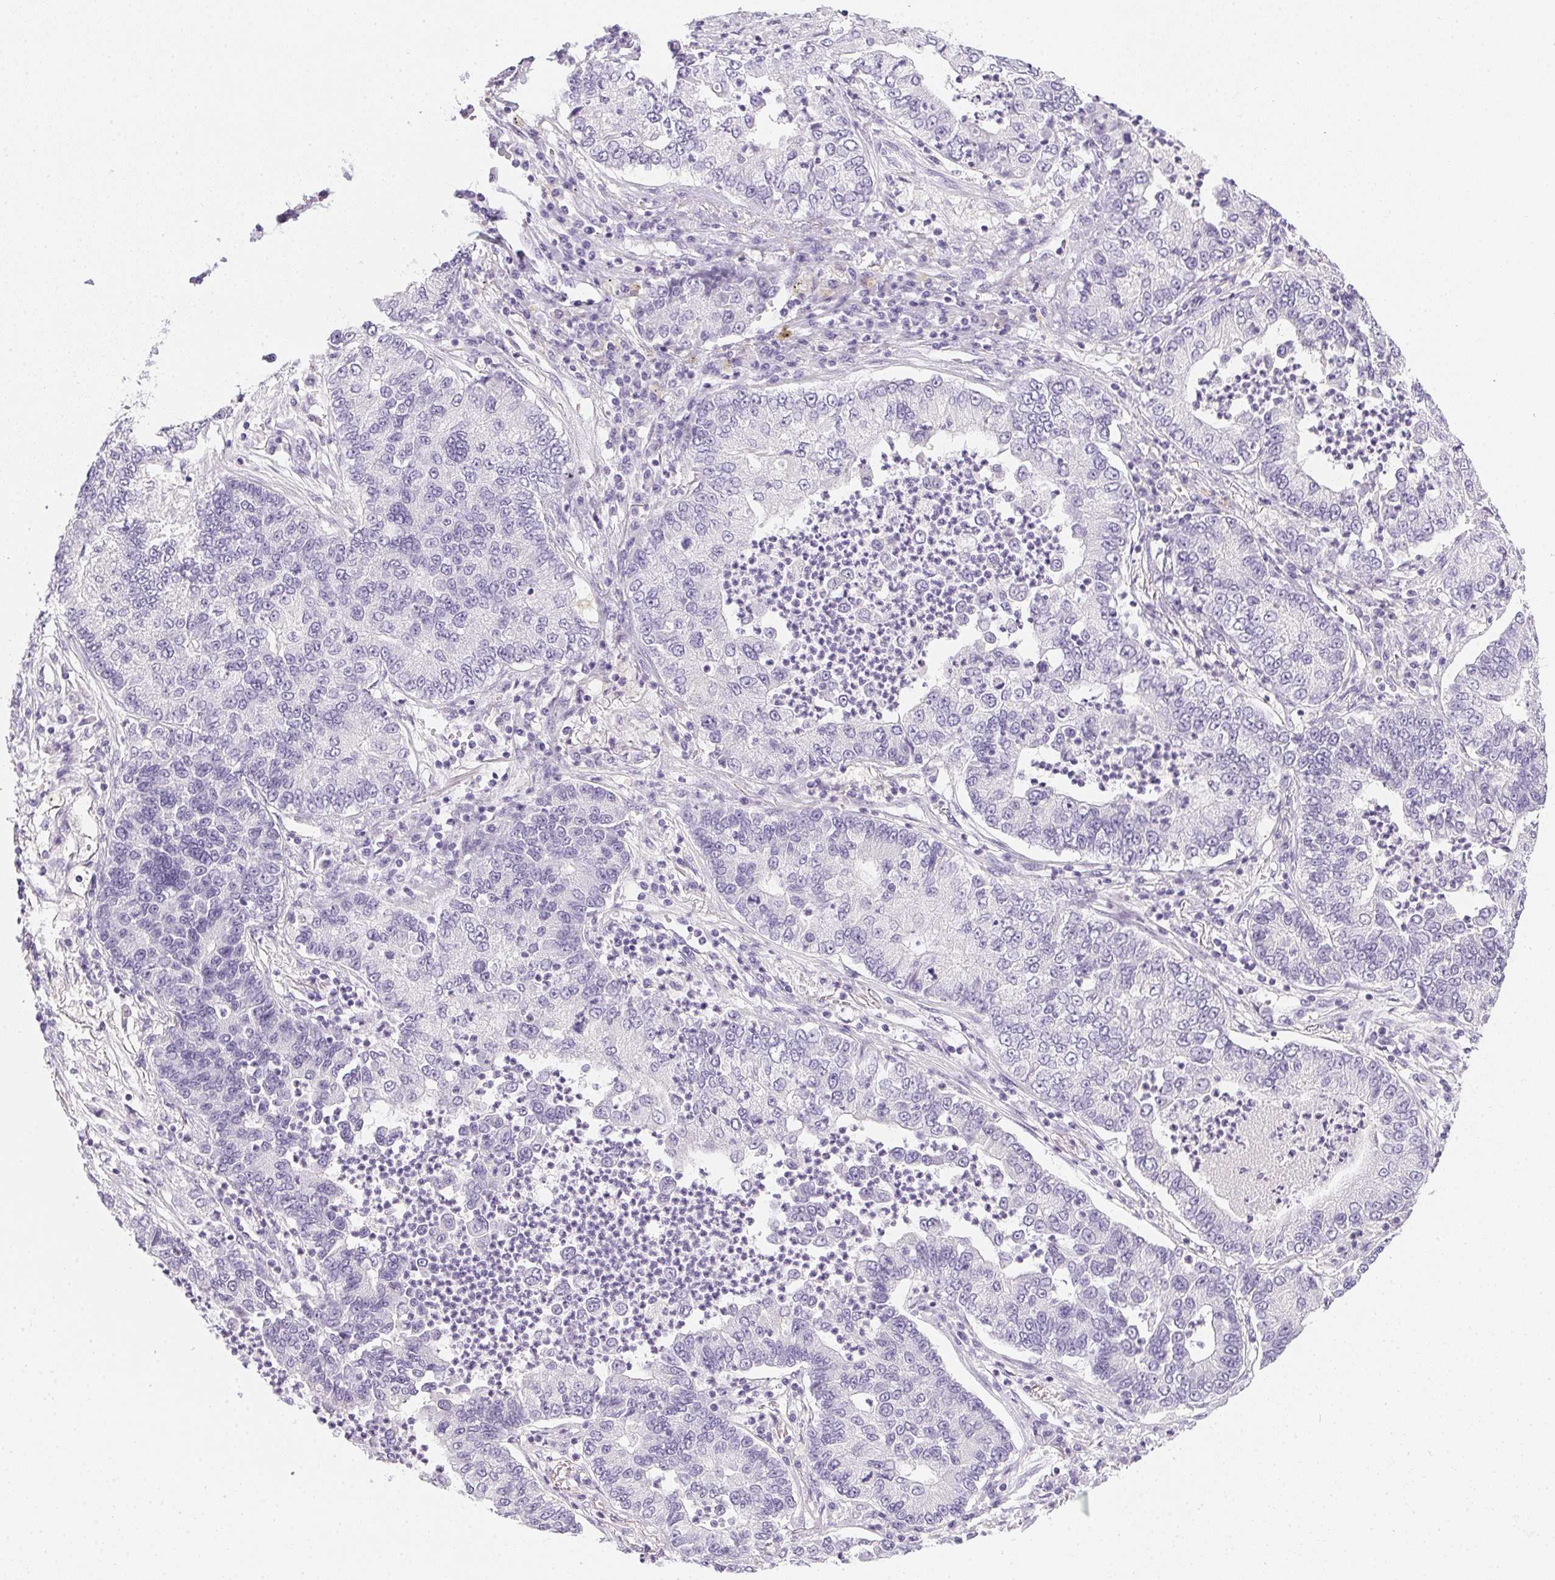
{"staining": {"intensity": "negative", "quantity": "none", "location": "none"}, "tissue": "lung cancer", "cell_type": "Tumor cells", "image_type": "cancer", "snomed": [{"axis": "morphology", "description": "Adenocarcinoma, NOS"}, {"axis": "topography", "description": "Lung"}], "caption": "DAB immunohistochemical staining of lung cancer (adenocarcinoma) reveals no significant staining in tumor cells. The staining is performed using DAB brown chromogen with nuclei counter-stained in using hematoxylin.", "gene": "PPY", "patient": {"sex": "female", "age": 57}}